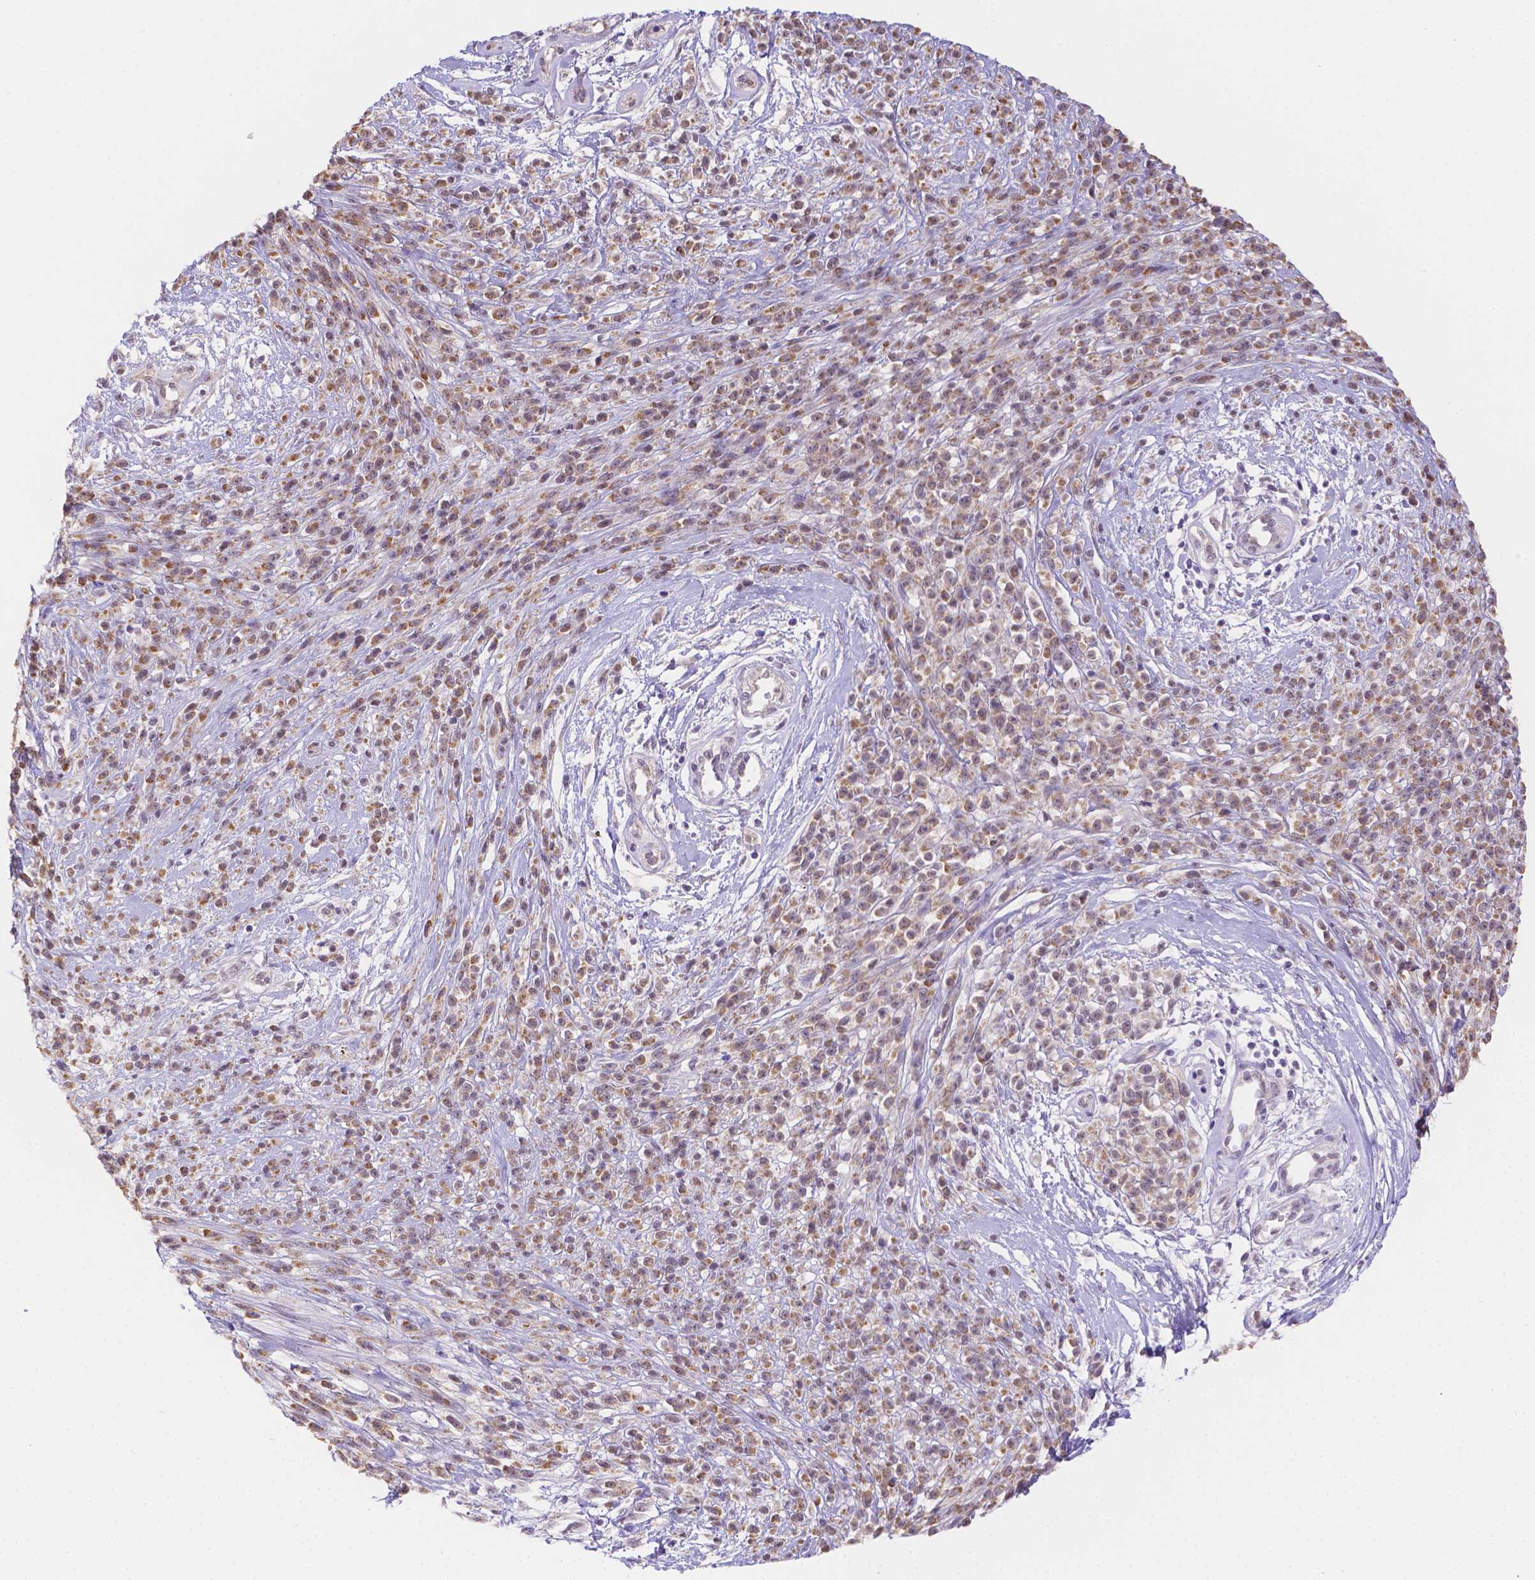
{"staining": {"intensity": "moderate", "quantity": ">75%", "location": "cytoplasmic/membranous"}, "tissue": "melanoma", "cell_type": "Tumor cells", "image_type": "cancer", "snomed": [{"axis": "morphology", "description": "Malignant melanoma, NOS"}, {"axis": "topography", "description": "Skin"}, {"axis": "topography", "description": "Skin of trunk"}], "caption": "A brown stain labels moderate cytoplasmic/membranous expression of a protein in malignant melanoma tumor cells.", "gene": "NXPE2", "patient": {"sex": "male", "age": 74}}